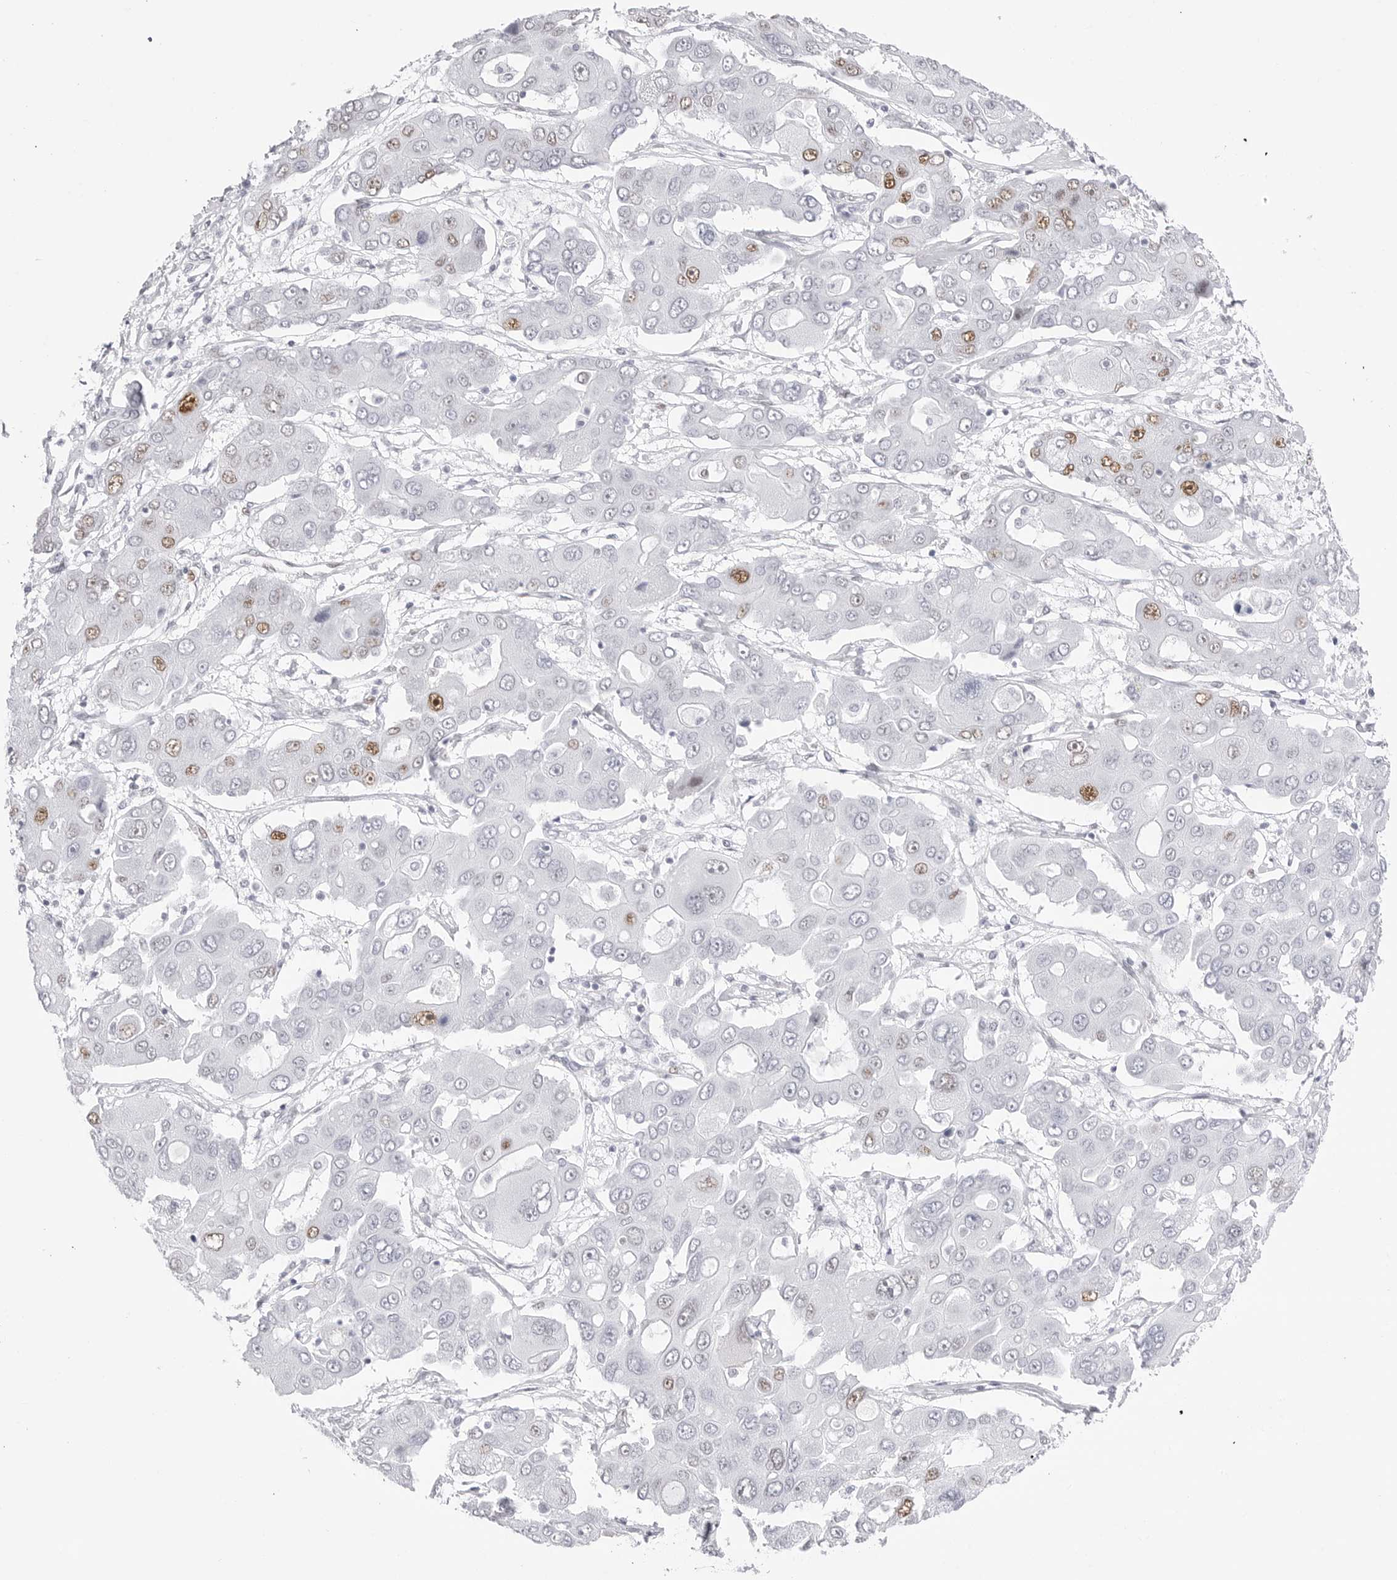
{"staining": {"intensity": "moderate", "quantity": "<25%", "location": "nuclear"}, "tissue": "liver cancer", "cell_type": "Tumor cells", "image_type": "cancer", "snomed": [{"axis": "morphology", "description": "Cholangiocarcinoma"}, {"axis": "topography", "description": "Liver"}], "caption": "Immunohistochemistry of cholangiocarcinoma (liver) shows low levels of moderate nuclear staining in approximately <25% of tumor cells.", "gene": "NASP", "patient": {"sex": "male", "age": 67}}